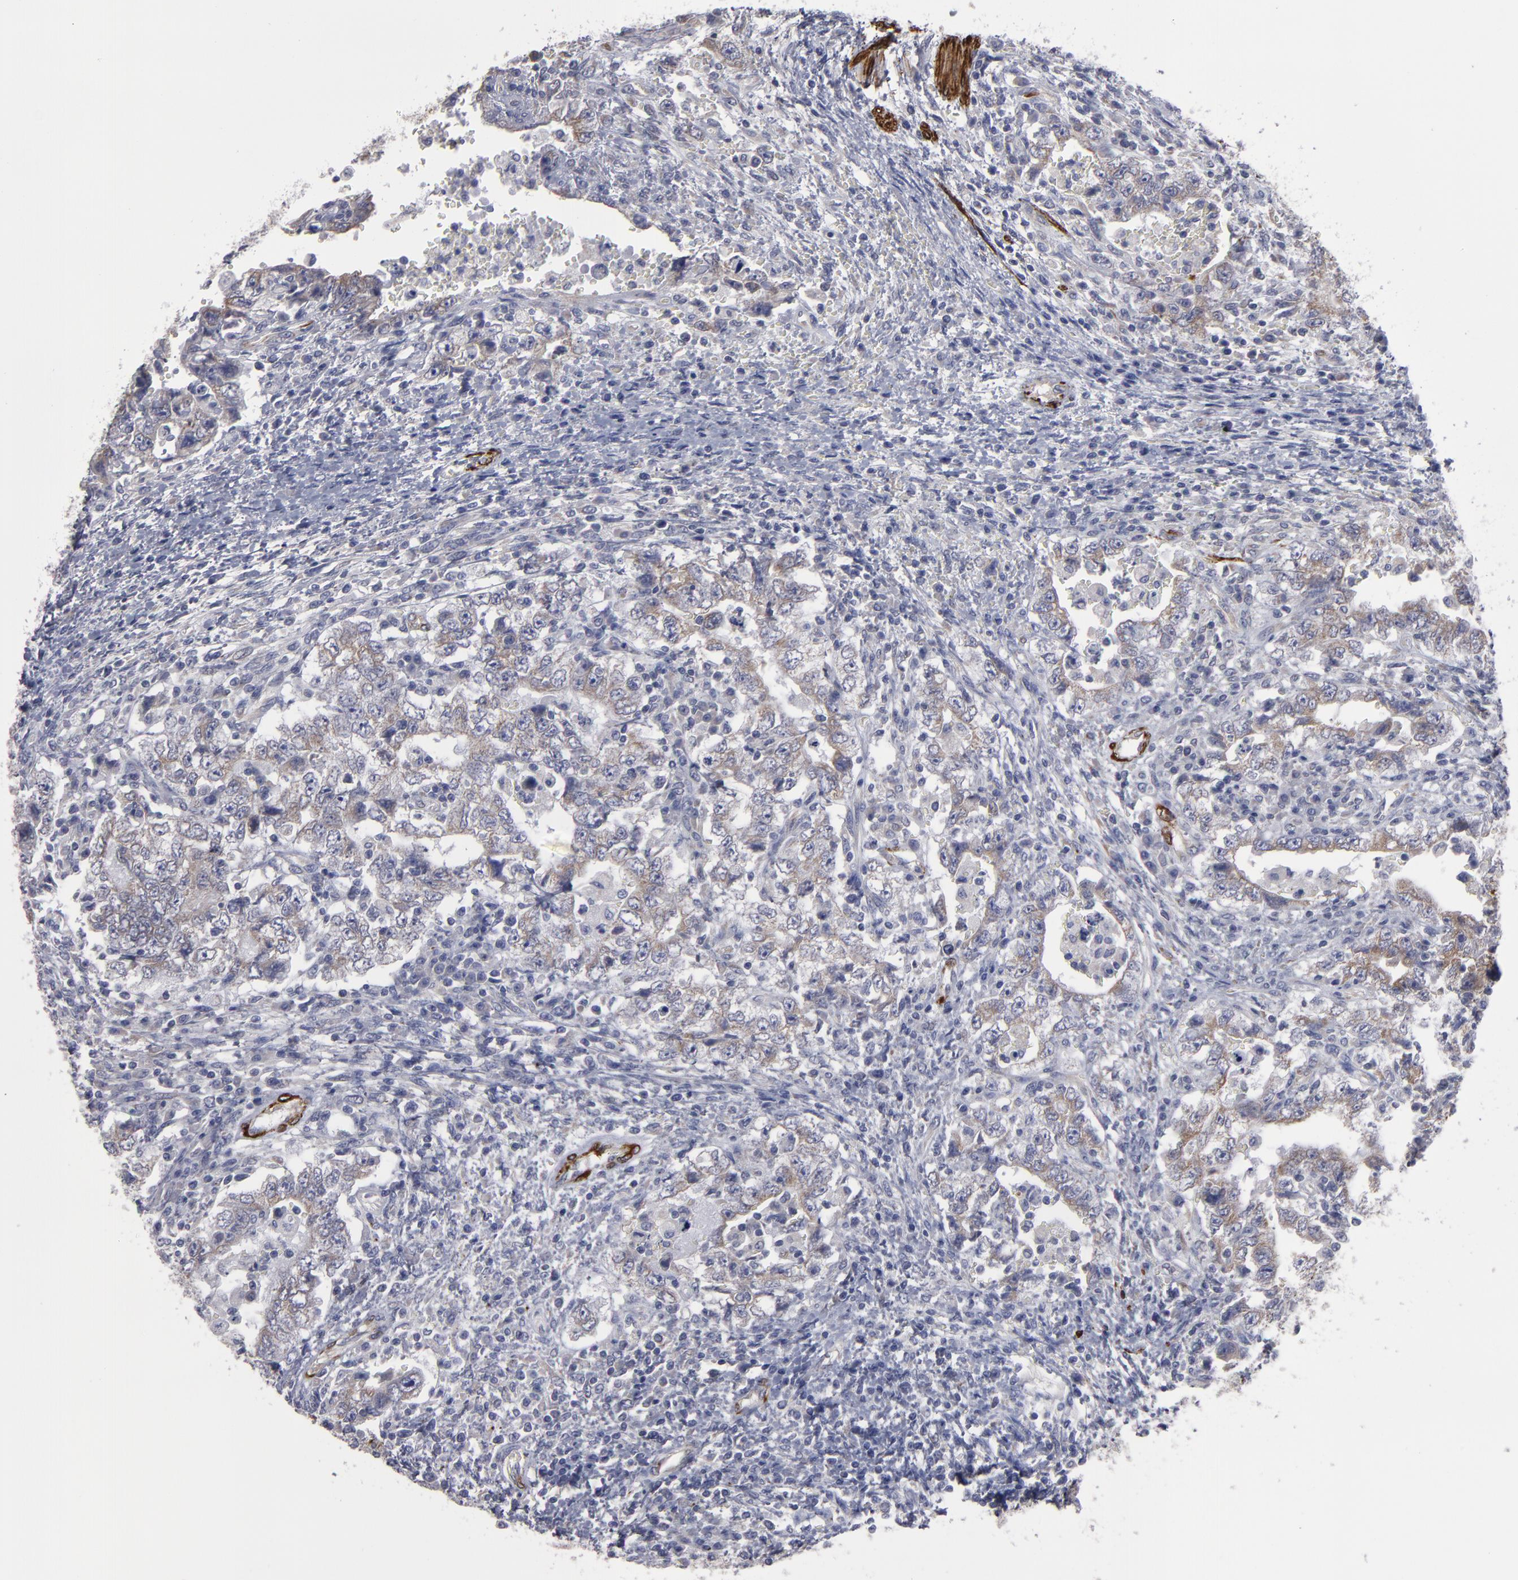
{"staining": {"intensity": "weak", "quantity": "25%-75%", "location": "cytoplasmic/membranous"}, "tissue": "testis cancer", "cell_type": "Tumor cells", "image_type": "cancer", "snomed": [{"axis": "morphology", "description": "Carcinoma, Embryonal, NOS"}, {"axis": "topography", "description": "Testis"}], "caption": "The histopathology image displays immunohistochemical staining of testis cancer (embryonal carcinoma). There is weak cytoplasmic/membranous expression is seen in about 25%-75% of tumor cells.", "gene": "SLMAP", "patient": {"sex": "male", "age": 26}}